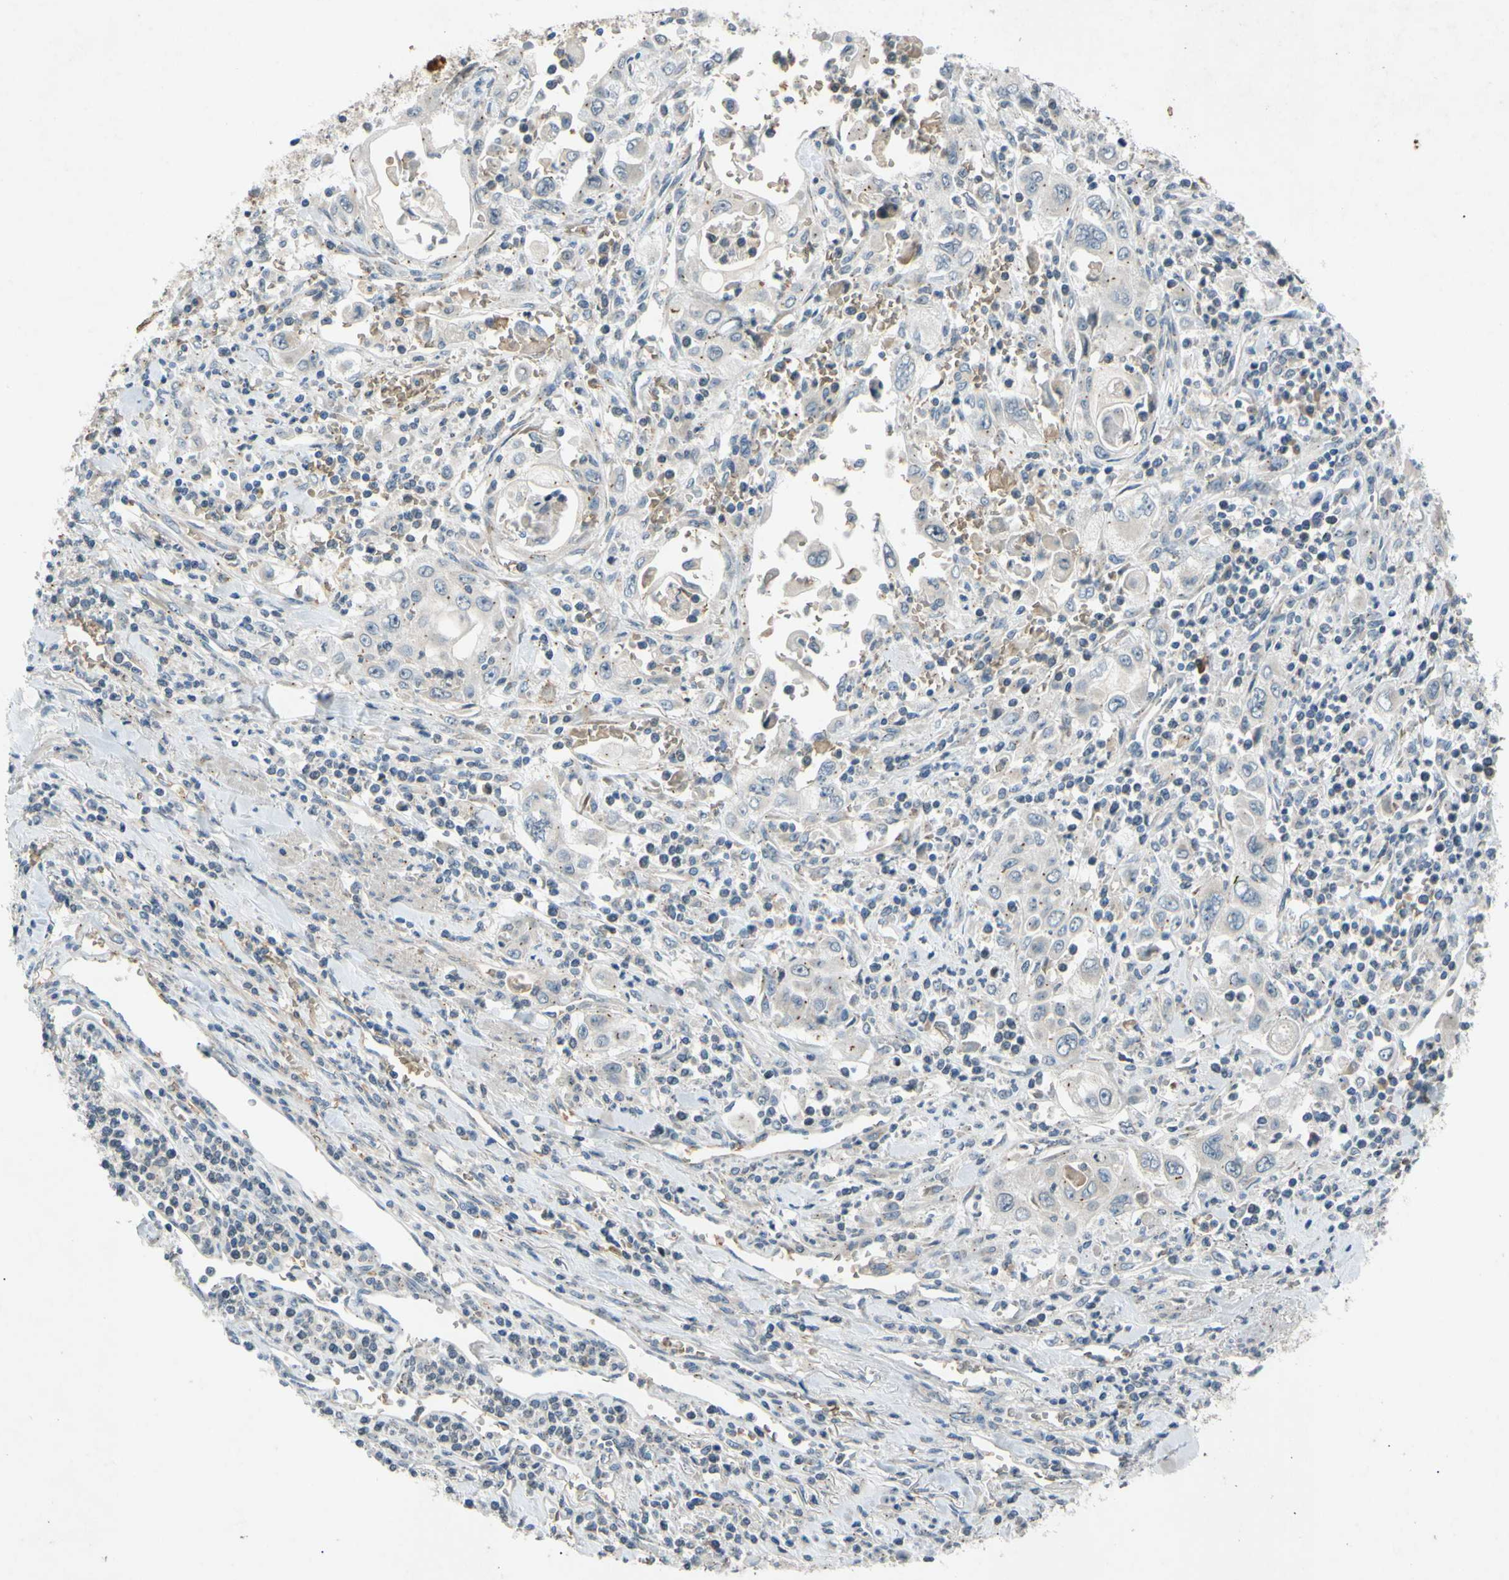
{"staining": {"intensity": "negative", "quantity": "none", "location": "none"}, "tissue": "pancreatic cancer", "cell_type": "Tumor cells", "image_type": "cancer", "snomed": [{"axis": "morphology", "description": "Adenocarcinoma, NOS"}, {"axis": "topography", "description": "Pancreas"}], "caption": "The micrograph demonstrates no staining of tumor cells in adenocarcinoma (pancreatic). Brightfield microscopy of immunohistochemistry stained with DAB (3,3'-diaminobenzidine) (brown) and hematoxylin (blue), captured at high magnification.", "gene": "ADD2", "patient": {"sex": "male", "age": 70}}